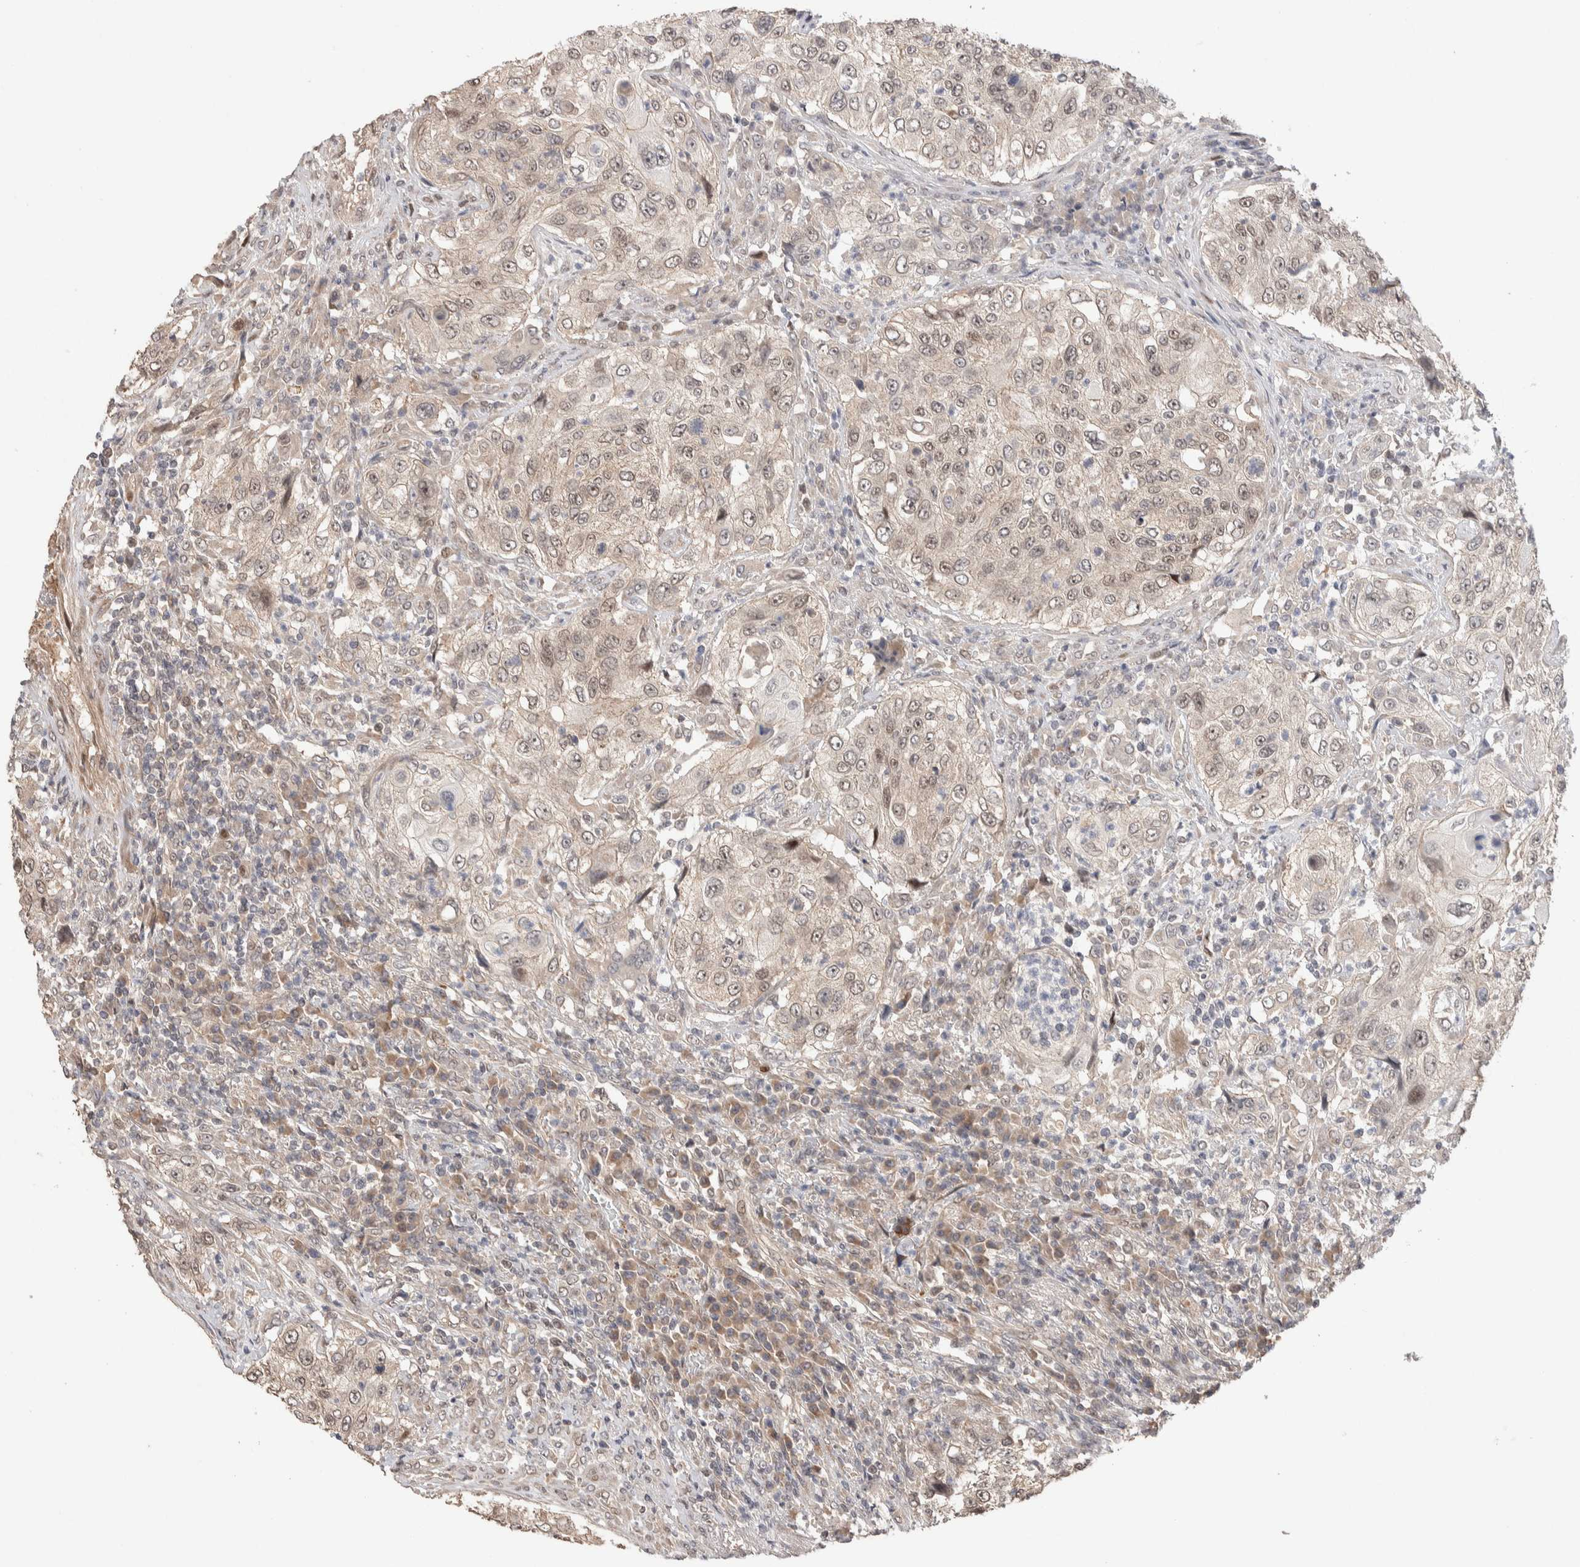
{"staining": {"intensity": "weak", "quantity": ">75%", "location": "nuclear"}, "tissue": "urothelial cancer", "cell_type": "Tumor cells", "image_type": "cancer", "snomed": [{"axis": "morphology", "description": "Urothelial carcinoma, High grade"}, {"axis": "topography", "description": "Urinary bladder"}], "caption": "High-grade urothelial carcinoma stained with a protein marker reveals weak staining in tumor cells.", "gene": "PRDM15", "patient": {"sex": "female", "age": 60}}